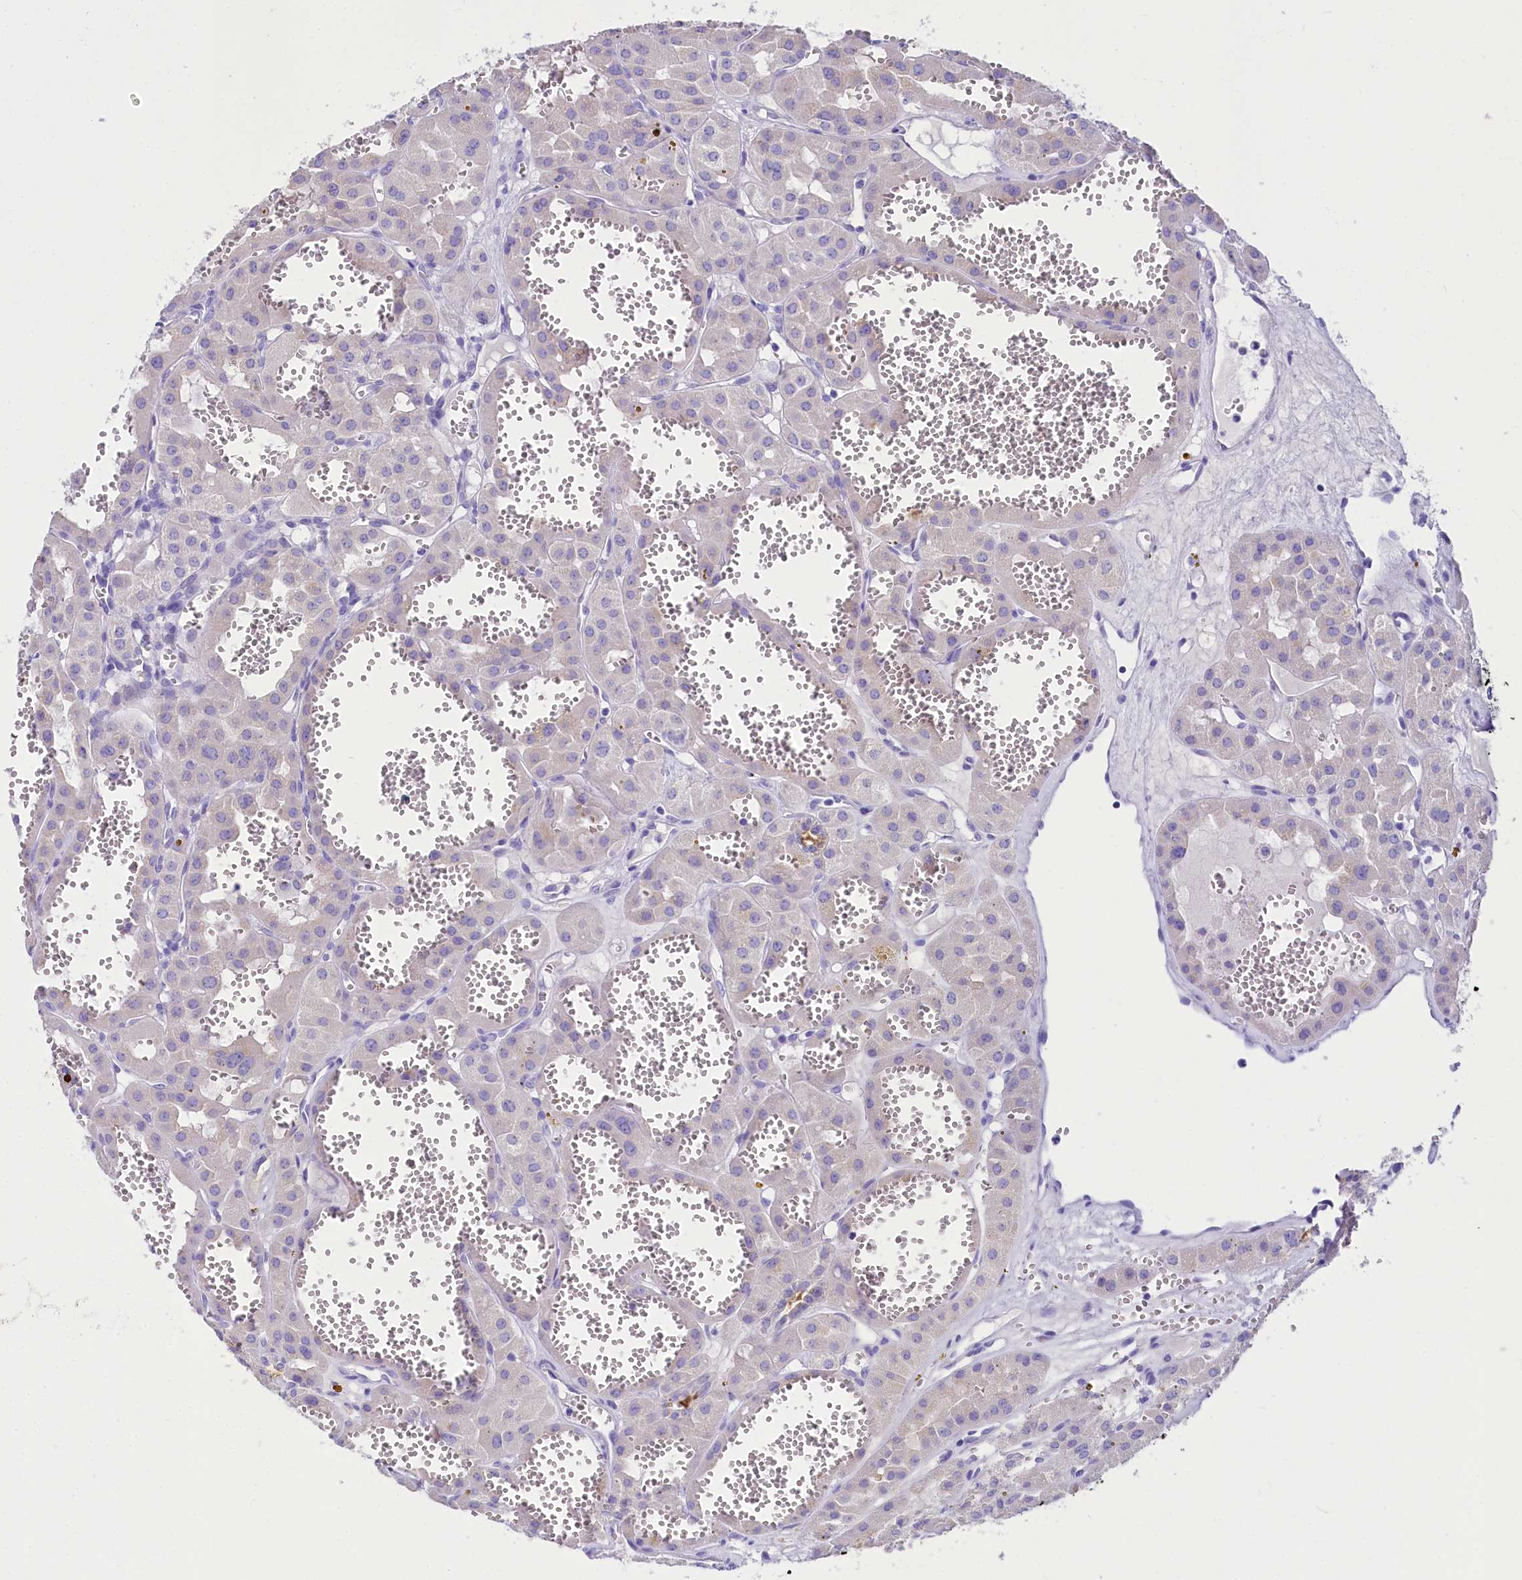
{"staining": {"intensity": "negative", "quantity": "none", "location": "none"}, "tissue": "renal cancer", "cell_type": "Tumor cells", "image_type": "cancer", "snomed": [{"axis": "morphology", "description": "Carcinoma, NOS"}, {"axis": "topography", "description": "Kidney"}], "caption": "High magnification brightfield microscopy of carcinoma (renal) stained with DAB (brown) and counterstained with hematoxylin (blue): tumor cells show no significant expression. (IHC, brightfield microscopy, high magnification).", "gene": "TTC36", "patient": {"sex": "female", "age": 75}}